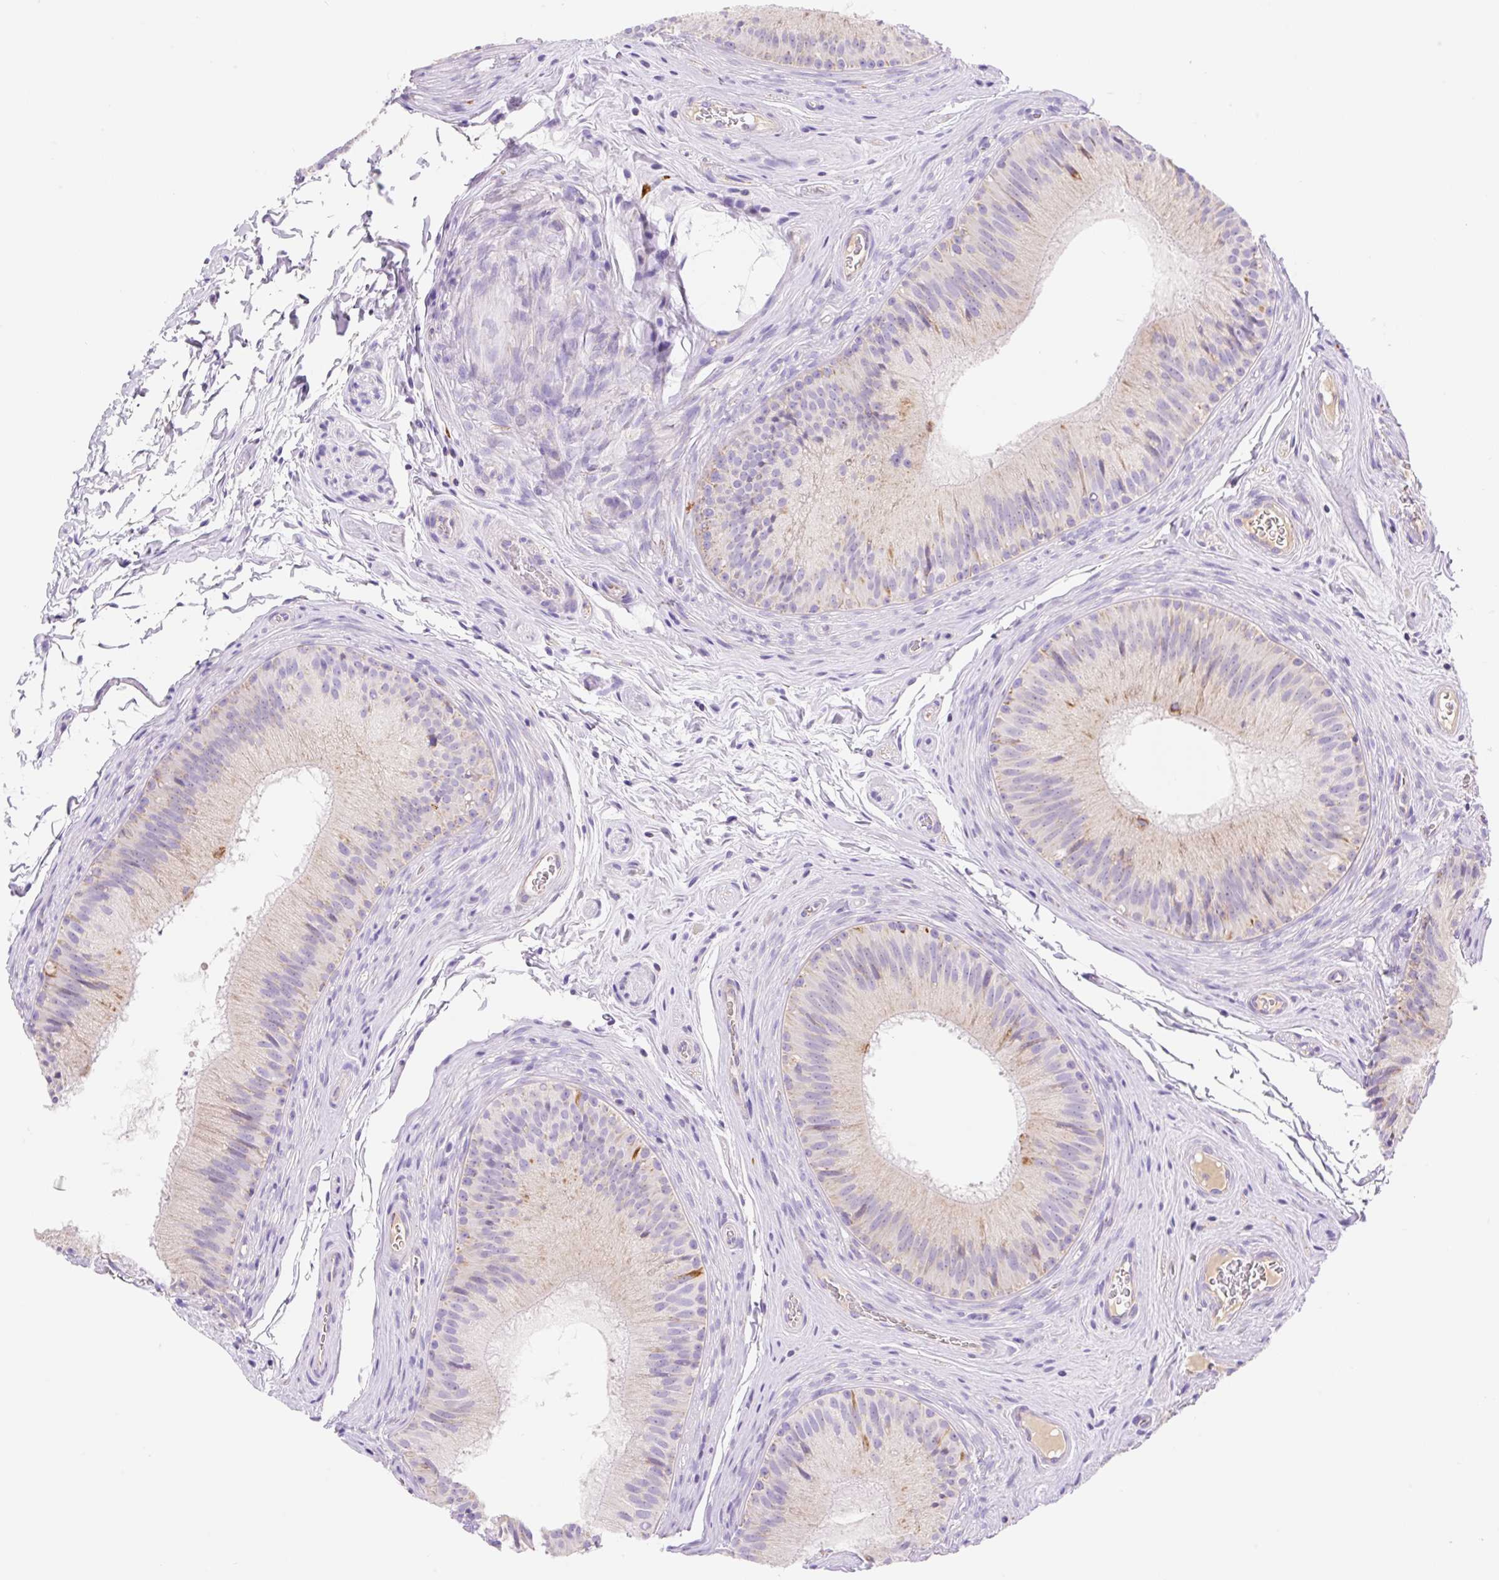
{"staining": {"intensity": "moderate", "quantity": "<25%", "location": "cytoplasmic/membranous"}, "tissue": "epididymis", "cell_type": "Glandular cells", "image_type": "normal", "snomed": [{"axis": "morphology", "description": "Normal tissue, NOS"}, {"axis": "topography", "description": "Epididymis"}], "caption": "Immunohistochemistry image of unremarkable epididymis stained for a protein (brown), which exhibits low levels of moderate cytoplasmic/membranous staining in about <25% of glandular cells.", "gene": "ETNK2", "patient": {"sex": "male", "age": 24}}